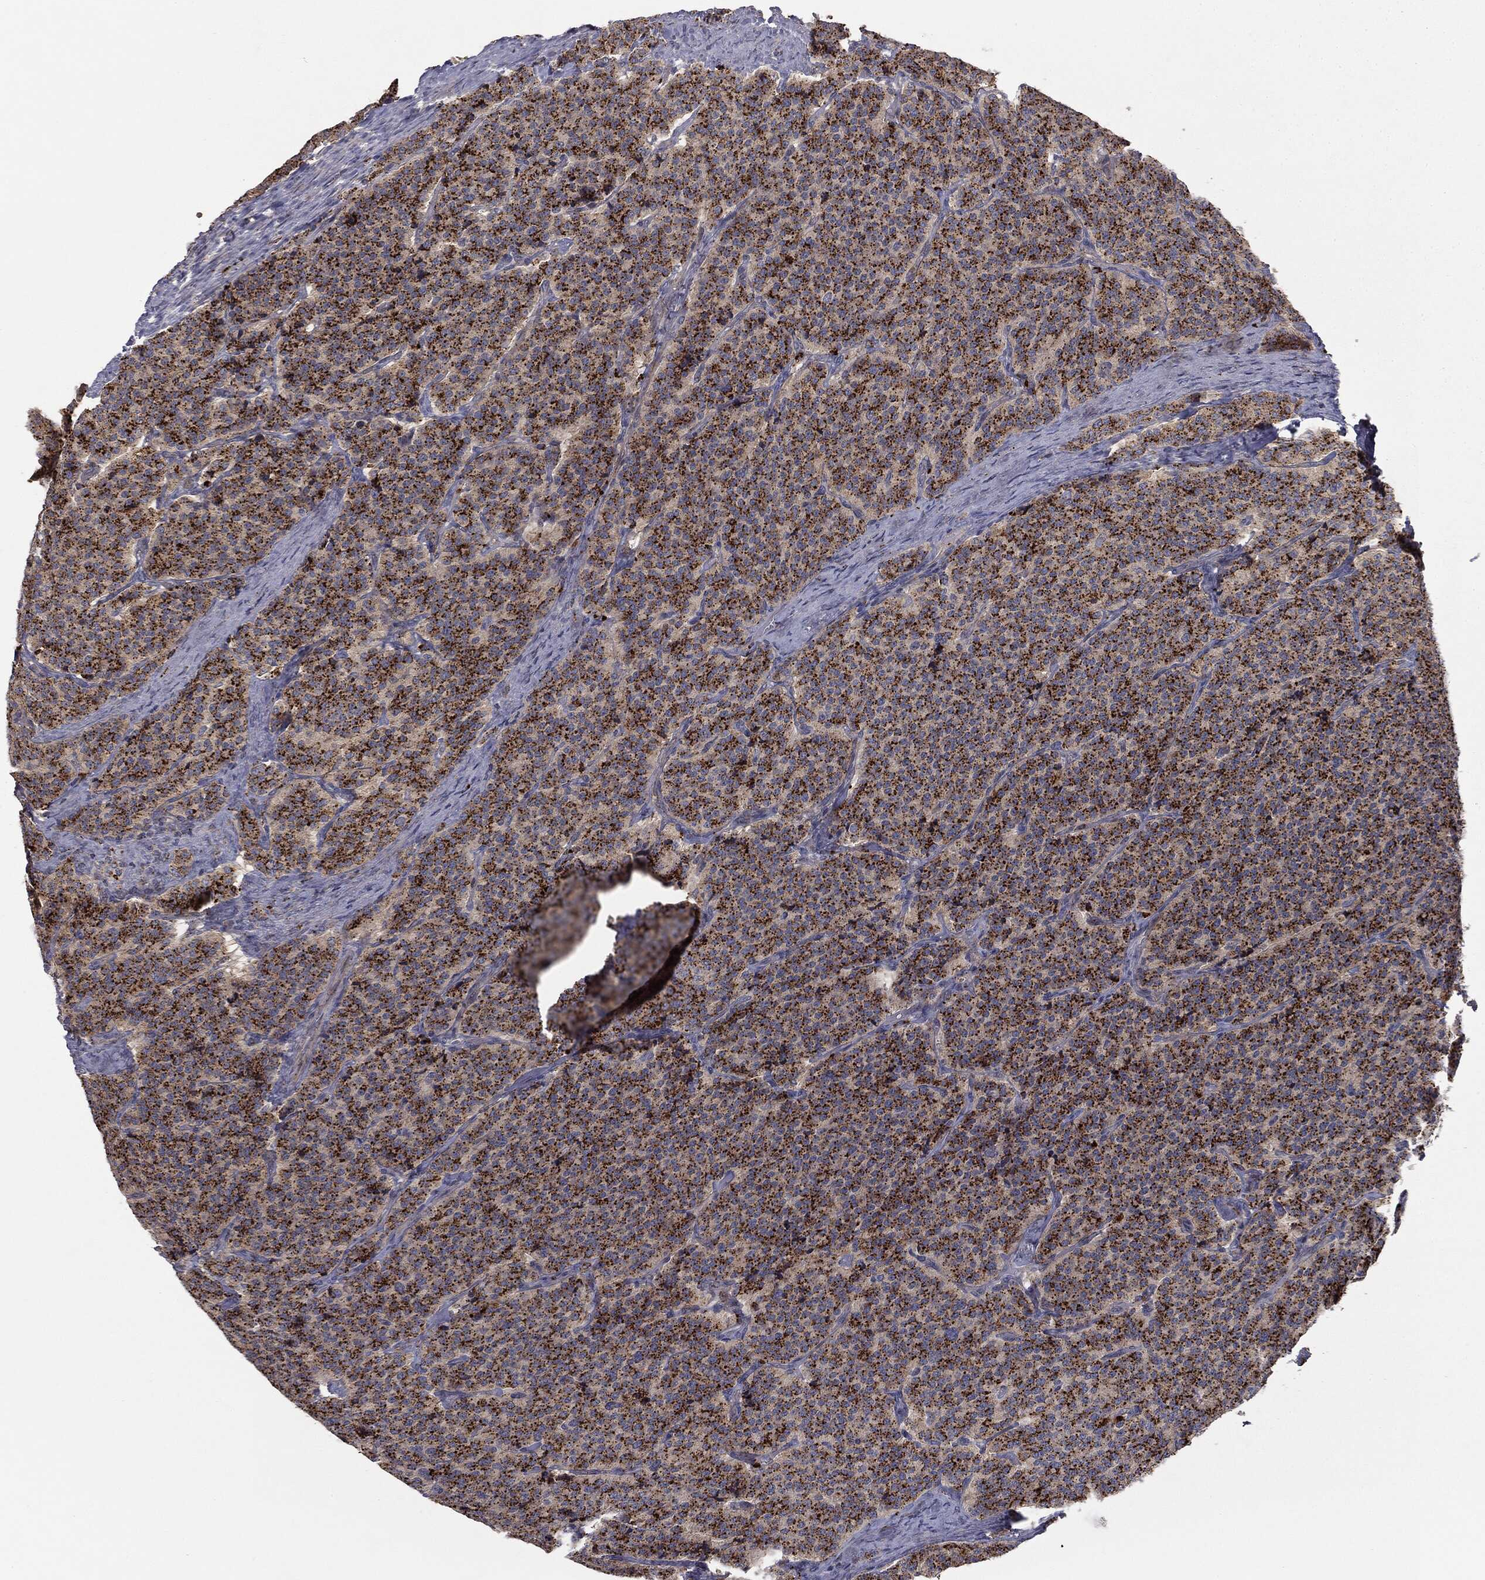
{"staining": {"intensity": "strong", "quantity": ">75%", "location": "cytoplasmic/membranous"}, "tissue": "carcinoid", "cell_type": "Tumor cells", "image_type": "cancer", "snomed": [{"axis": "morphology", "description": "Carcinoid, malignant, NOS"}, {"axis": "topography", "description": "Small intestine"}], "caption": "A micrograph of human carcinoid stained for a protein demonstrates strong cytoplasmic/membranous brown staining in tumor cells. (Brightfield microscopy of DAB IHC at high magnification).", "gene": "CTSA", "patient": {"sex": "female", "age": 58}}